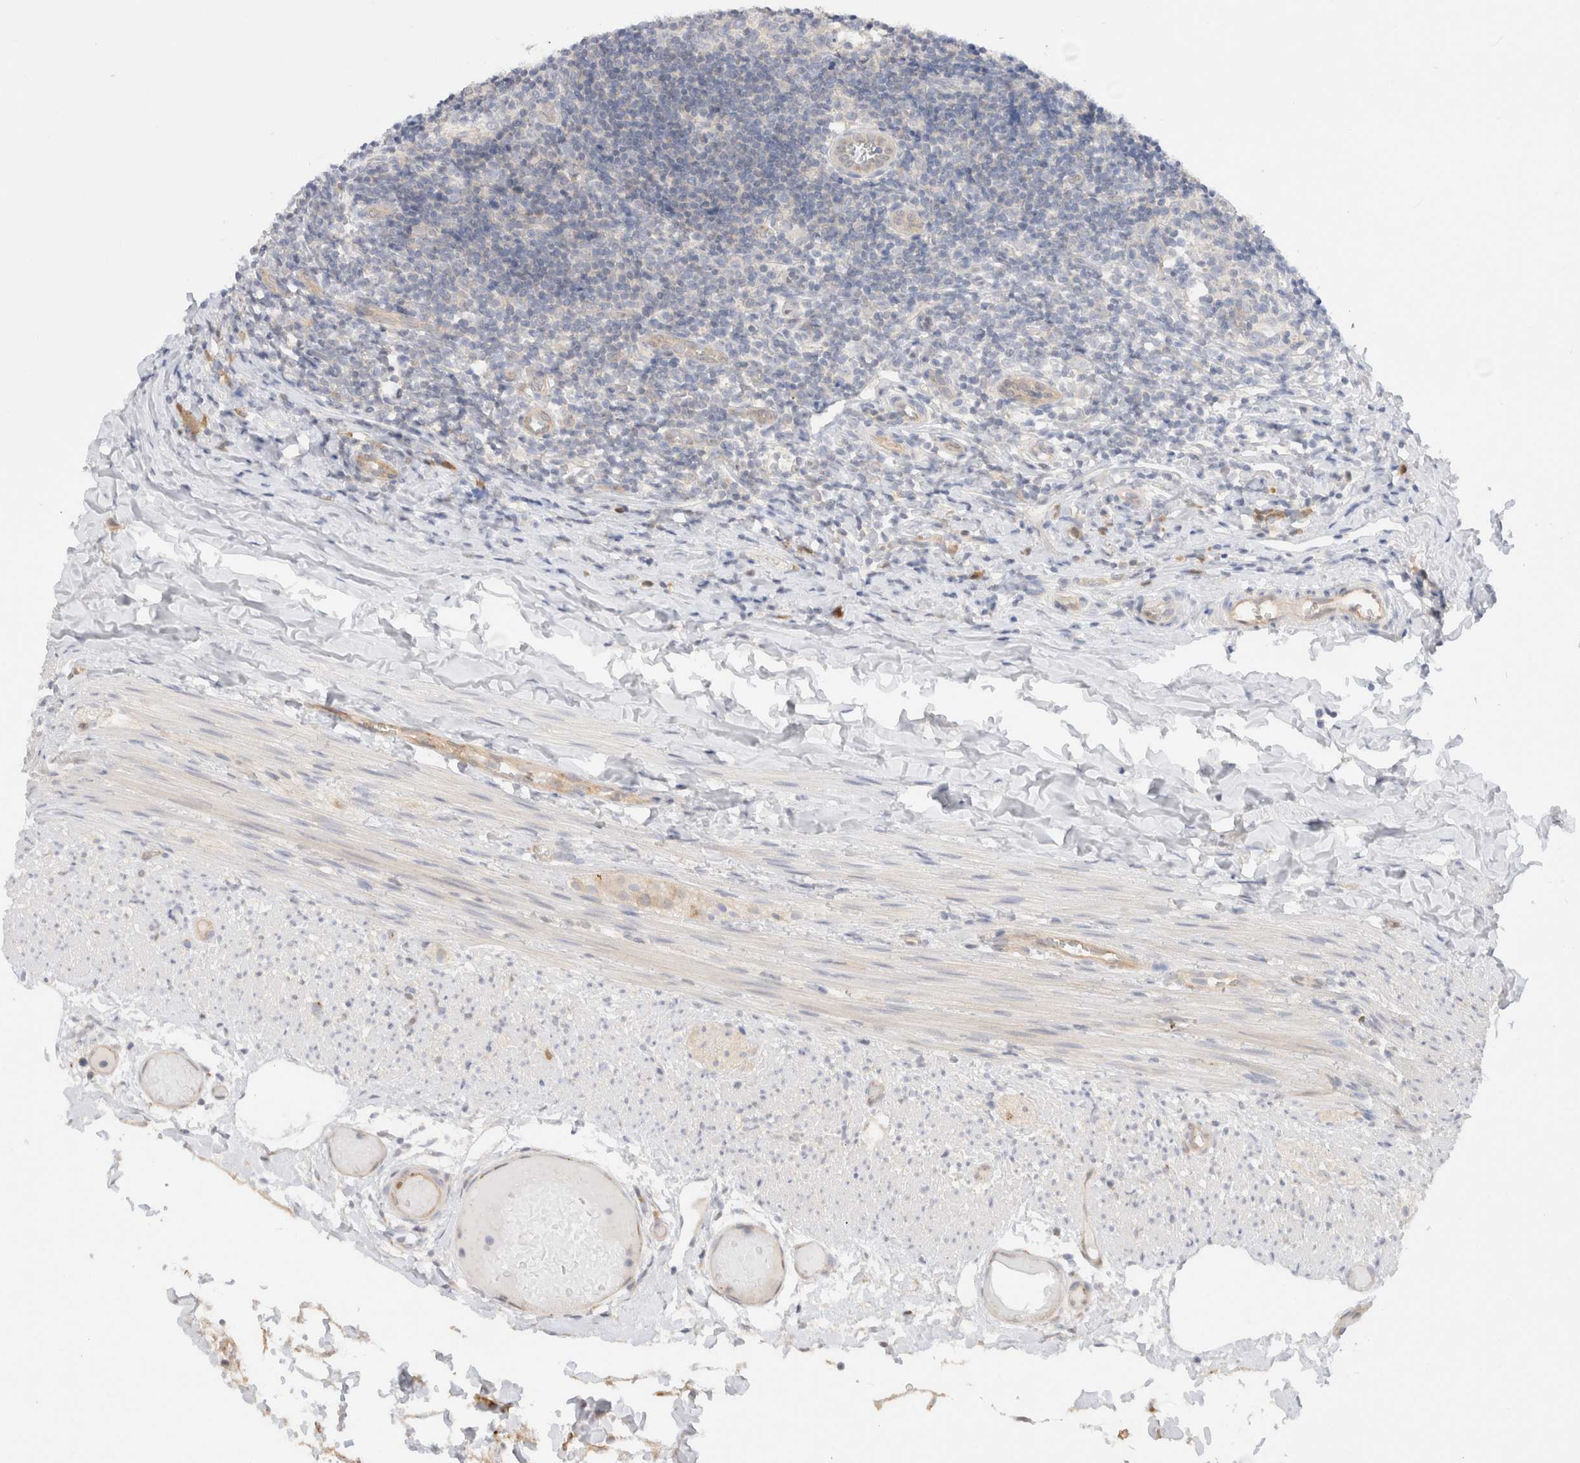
{"staining": {"intensity": "strong", "quantity": ">75%", "location": "cytoplasmic/membranous"}, "tissue": "appendix", "cell_type": "Glandular cells", "image_type": "normal", "snomed": [{"axis": "morphology", "description": "Normal tissue, NOS"}, {"axis": "topography", "description": "Appendix"}], "caption": "An immunohistochemistry (IHC) histopathology image of unremarkable tissue is shown. Protein staining in brown shows strong cytoplasmic/membranous positivity in appendix within glandular cells.", "gene": "EFCAB13", "patient": {"sex": "male", "age": 8}}